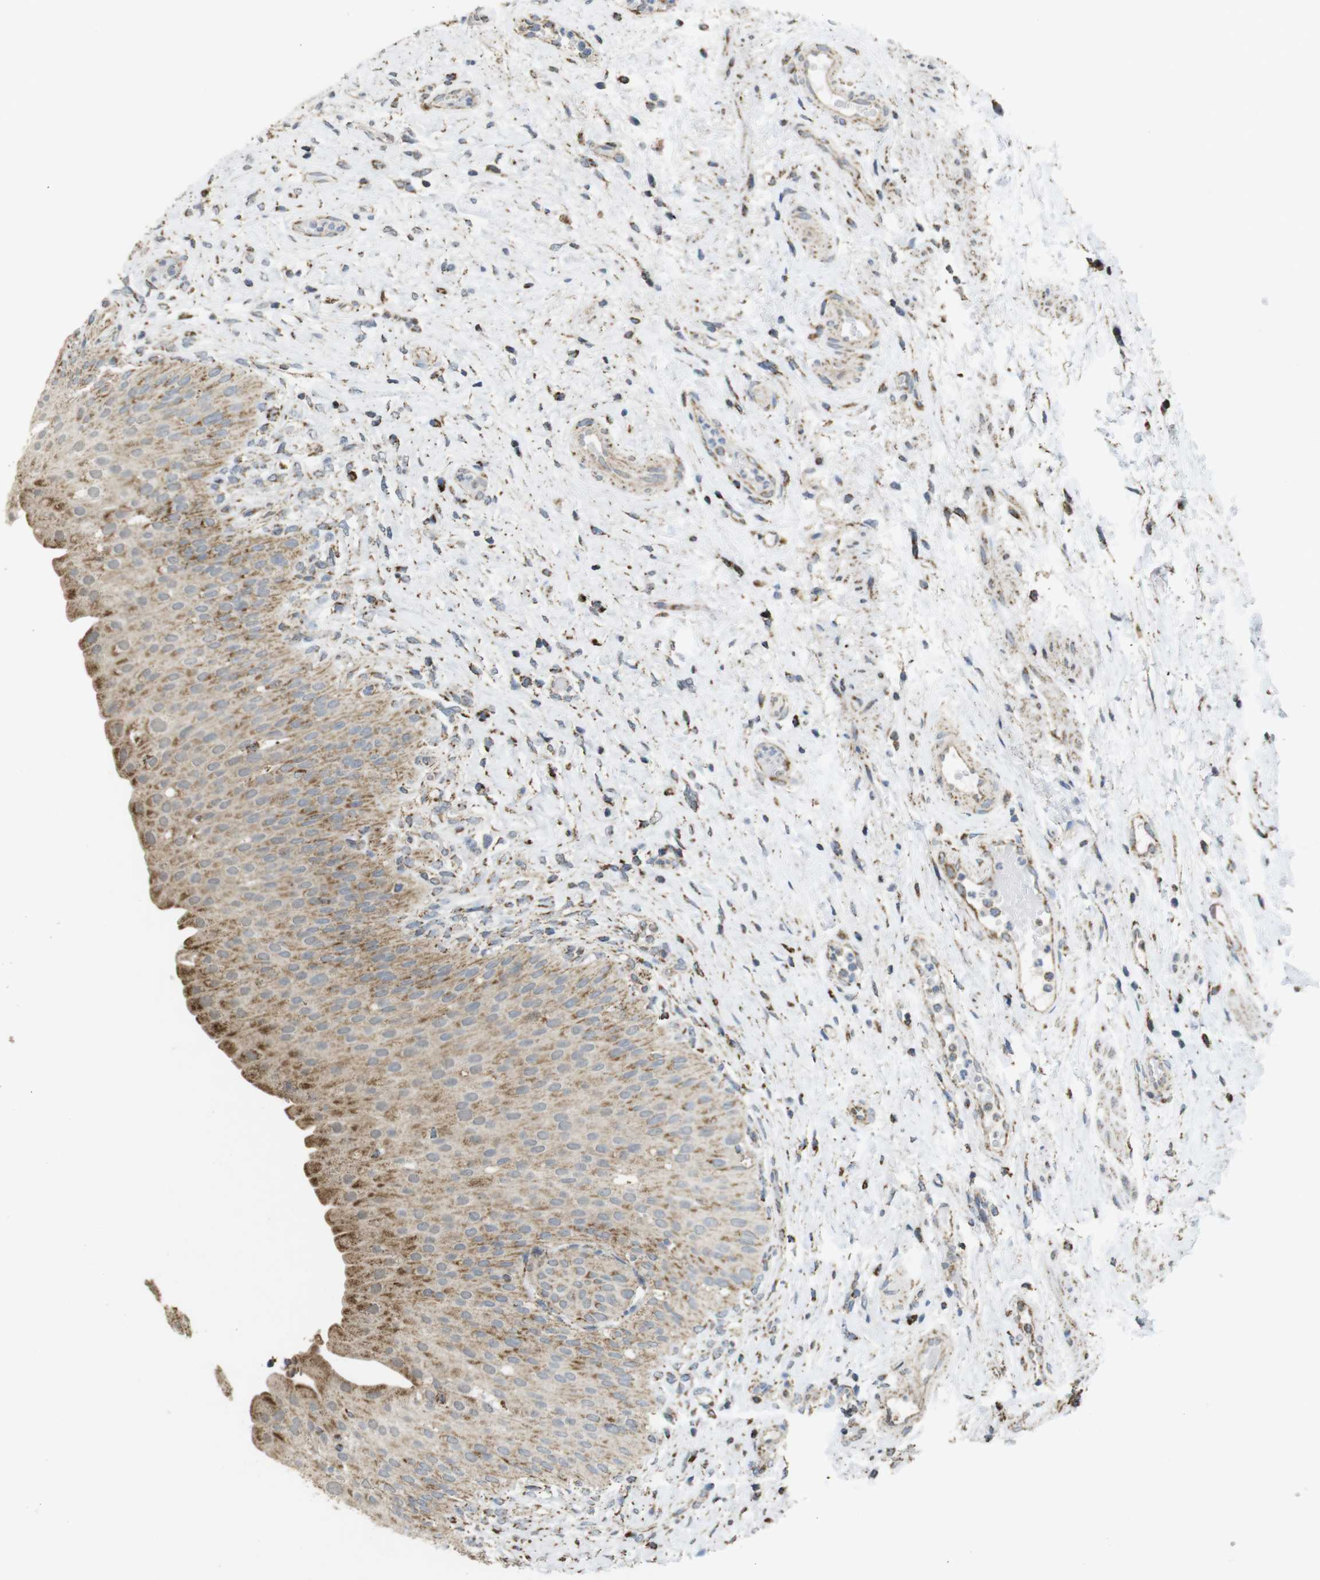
{"staining": {"intensity": "moderate", "quantity": ">75%", "location": "cytoplasmic/membranous"}, "tissue": "urinary bladder", "cell_type": "Urothelial cells", "image_type": "normal", "snomed": [{"axis": "morphology", "description": "Normal tissue, NOS"}, {"axis": "morphology", "description": "Urothelial carcinoma, High grade"}, {"axis": "topography", "description": "Urinary bladder"}], "caption": "Immunohistochemical staining of benign urinary bladder shows >75% levels of moderate cytoplasmic/membranous protein expression in about >75% of urothelial cells.", "gene": "CALHM2", "patient": {"sex": "male", "age": 46}}